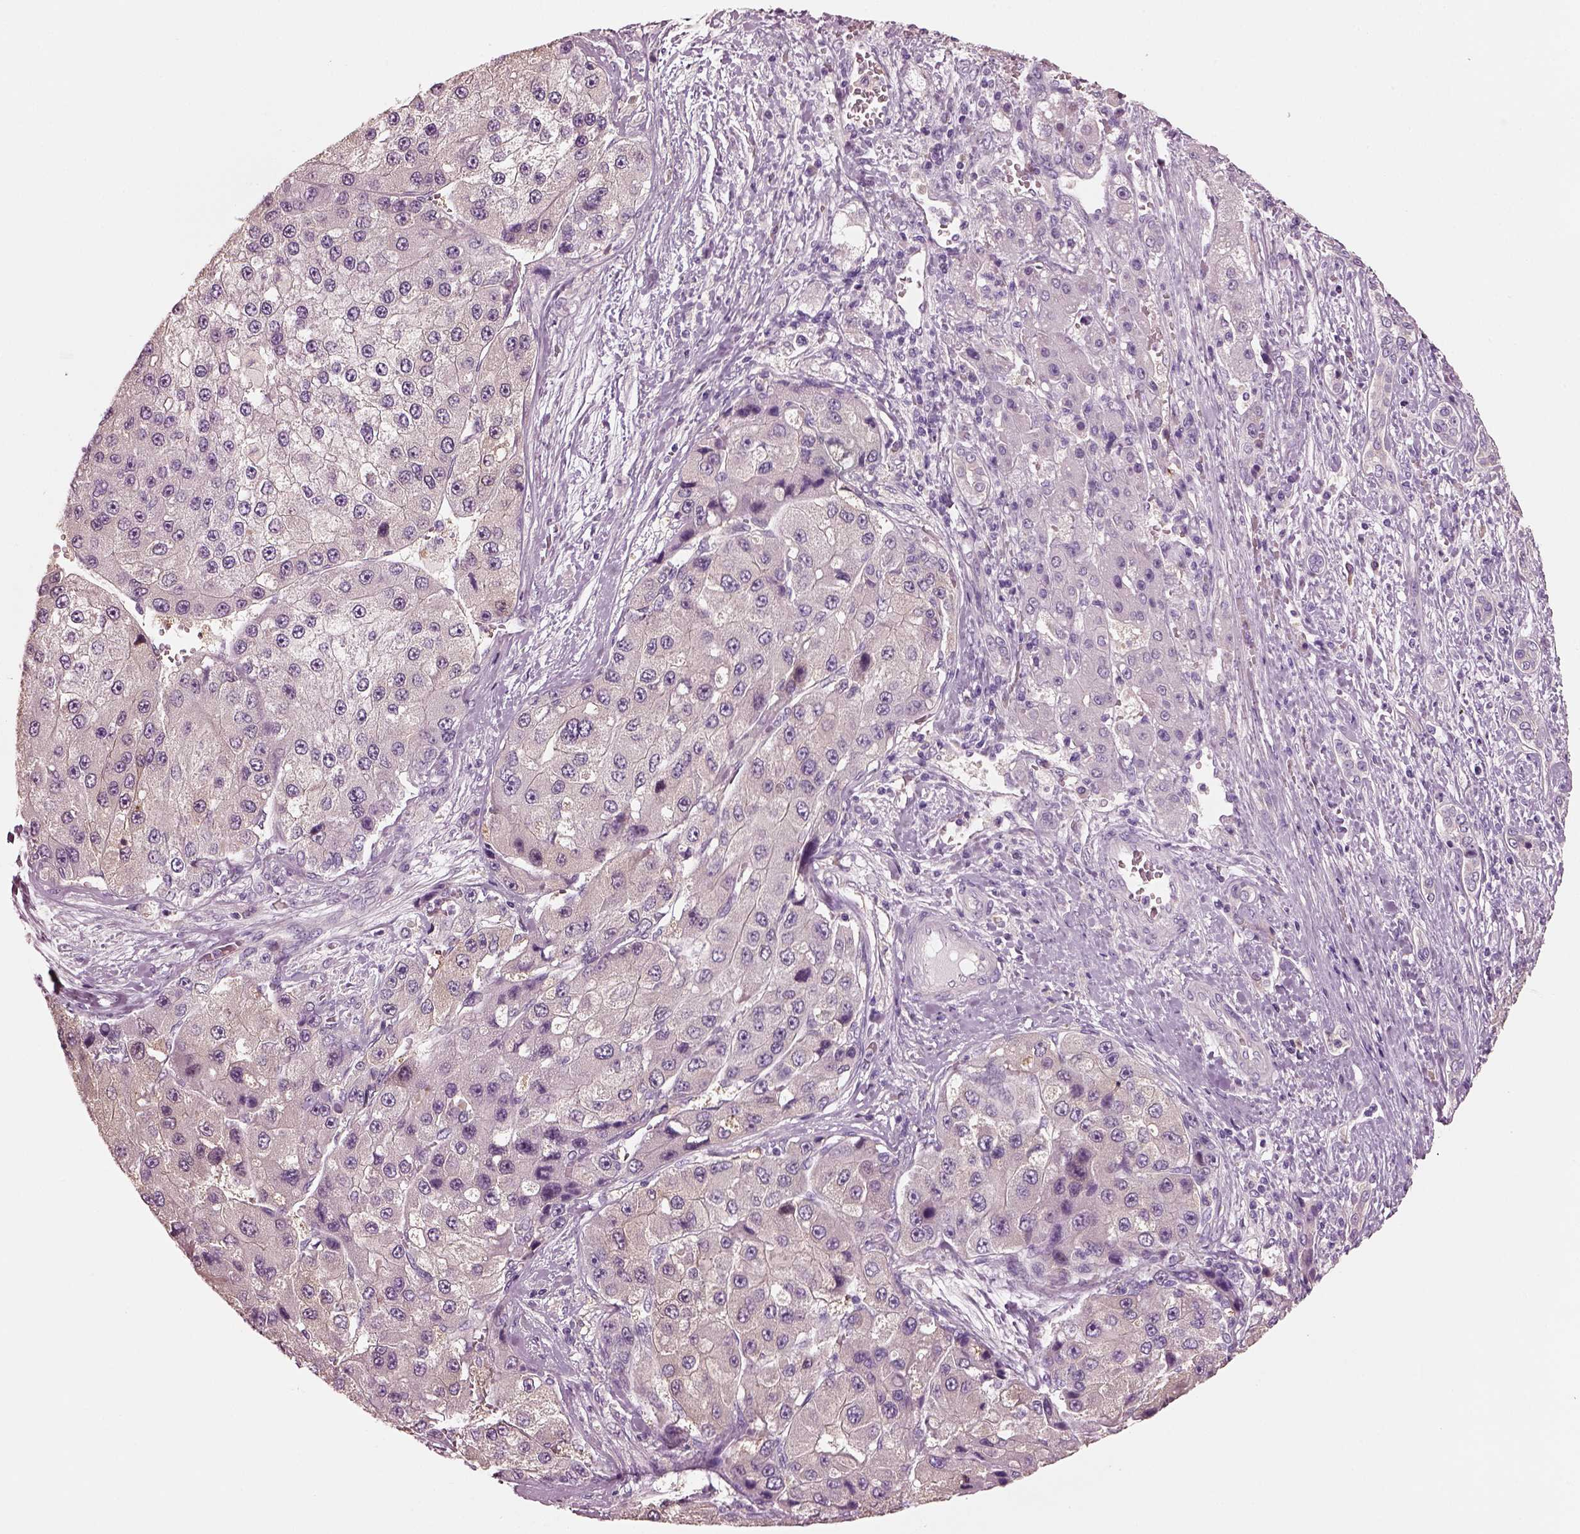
{"staining": {"intensity": "negative", "quantity": "none", "location": "none"}, "tissue": "liver cancer", "cell_type": "Tumor cells", "image_type": "cancer", "snomed": [{"axis": "morphology", "description": "Carcinoma, Hepatocellular, NOS"}, {"axis": "topography", "description": "Liver"}], "caption": "High magnification brightfield microscopy of liver cancer (hepatocellular carcinoma) stained with DAB (brown) and counterstained with hematoxylin (blue): tumor cells show no significant positivity.", "gene": "ELSPBP1", "patient": {"sex": "female", "age": 73}}